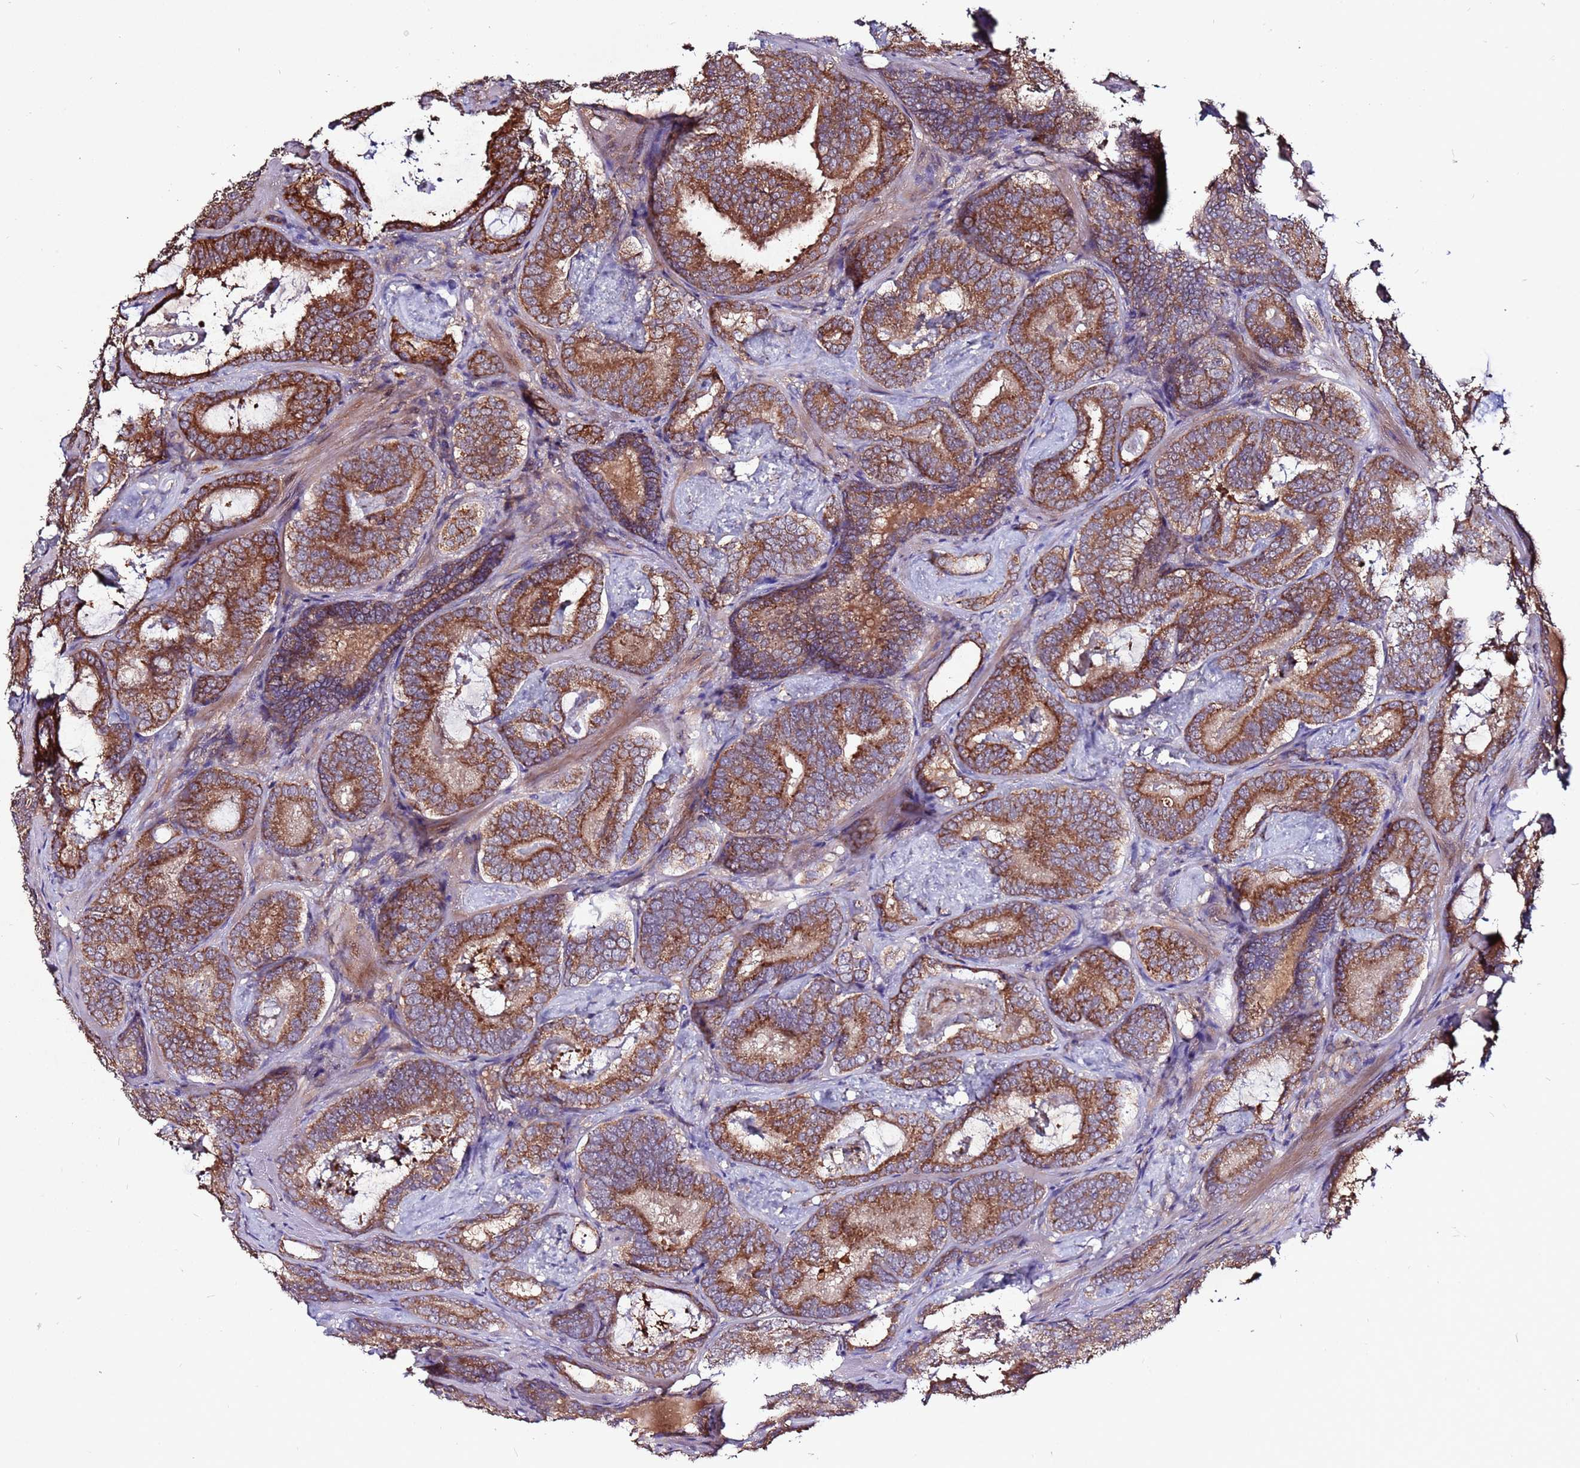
{"staining": {"intensity": "strong", "quantity": ">75%", "location": "cytoplasmic/membranous"}, "tissue": "prostate cancer", "cell_type": "Tumor cells", "image_type": "cancer", "snomed": [{"axis": "morphology", "description": "Adenocarcinoma, Low grade"}, {"axis": "topography", "description": "Prostate"}], "caption": "Approximately >75% of tumor cells in prostate low-grade adenocarcinoma exhibit strong cytoplasmic/membranous protein expression as visualized by brown immunohistochemical staining.", "gene": "RPS15A", "patient": {"sex": "male", "age": 60}}